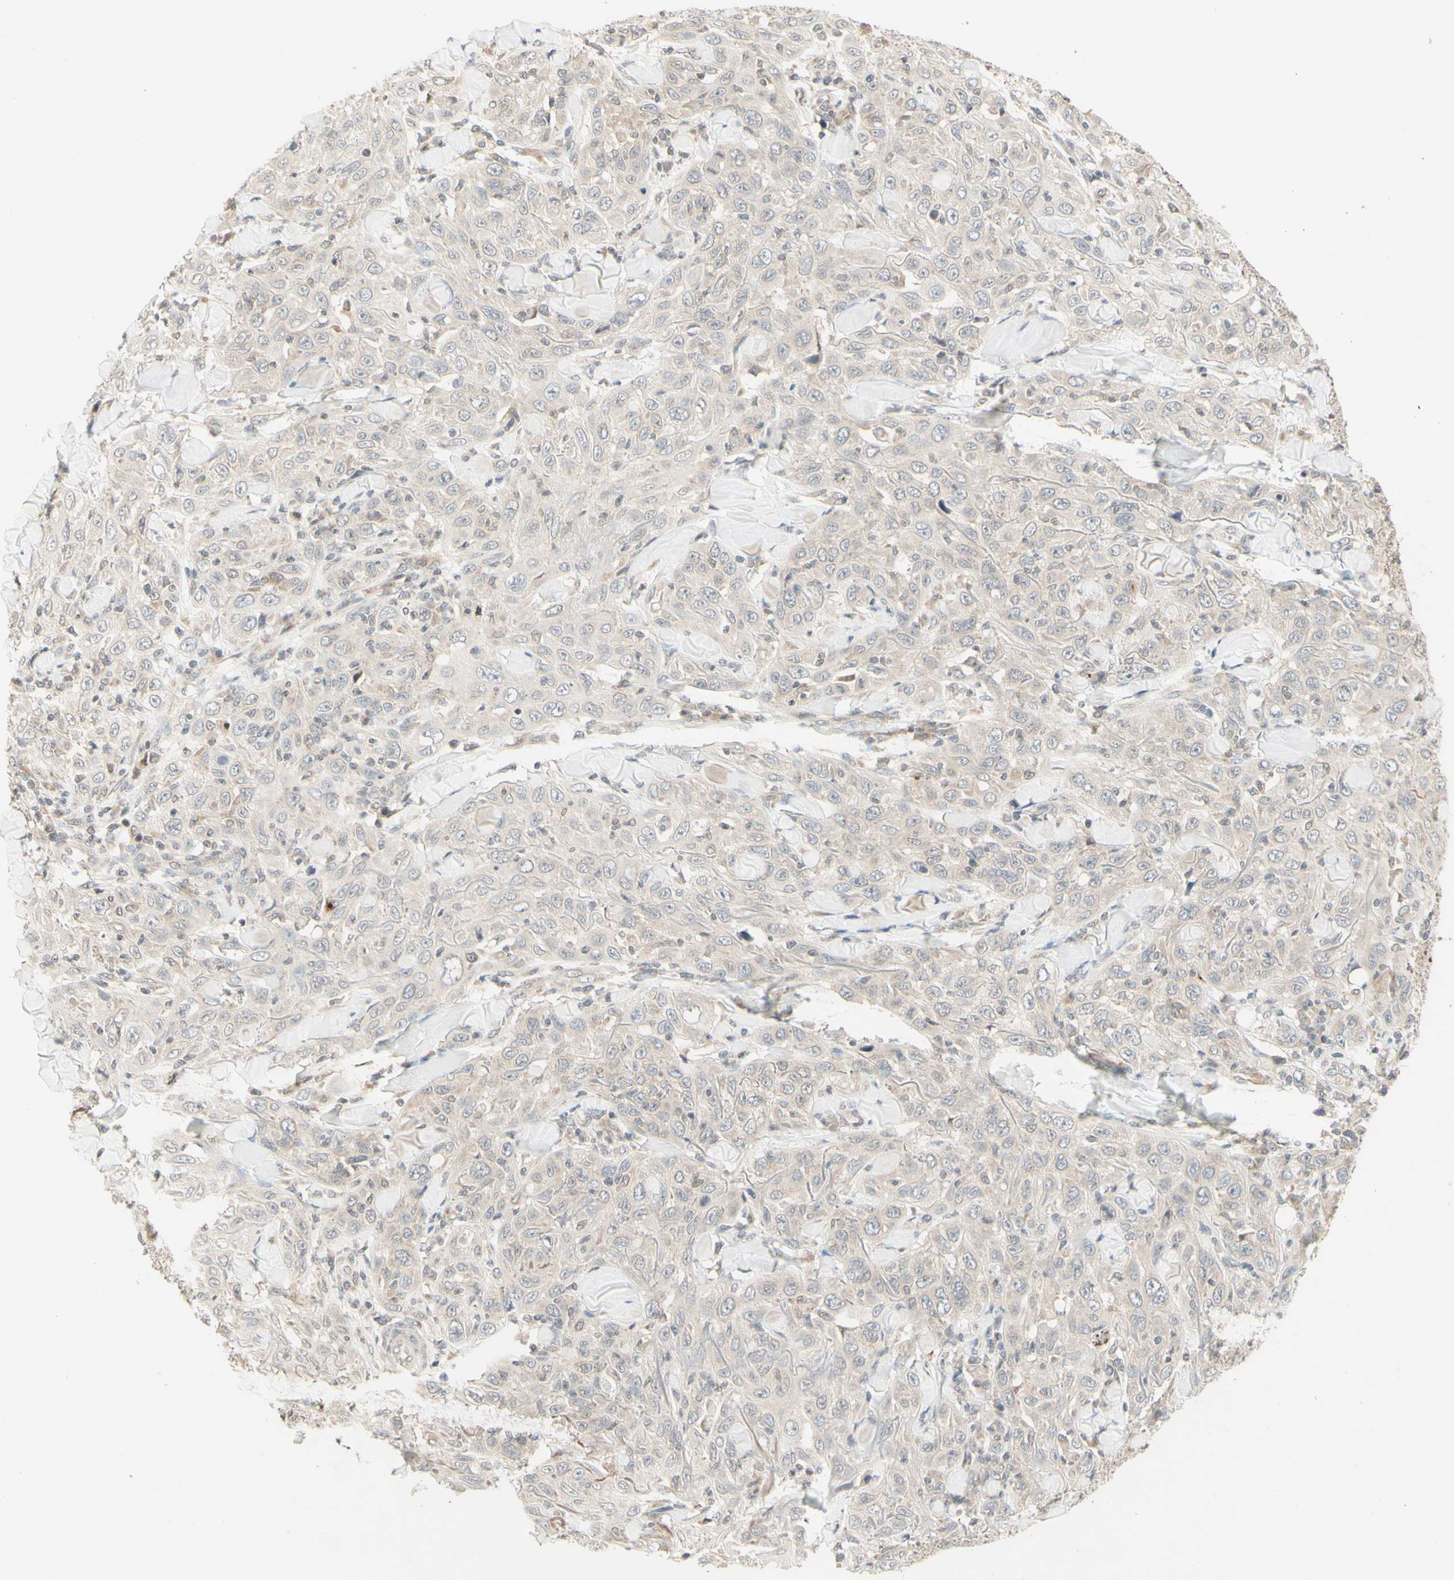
{"staining": {"intensity": "weak", "quantity": ">75%", "location": "cytoplasmic/membranous"}, "tissue": "skin cancer", "cell_type": "Tumor cells", "image_type": "cancer", "snomed": [{"axis": "morphology", "description": "Squamous cell carcinoma, NOS"}, {"axis": "topography", "description": "Skin"}], "caption": "Tumor cells demonstrate weak cytoplasmic/membranous staining in about >75% of cells in squamous cell carcinoma (skin). (Stains: DAB in brown, nuclei in blue, Microscopy: brightfield microscopy at high magnification).", "gene": "ZW10", "patient": {"sex": "female", "age": 88}}